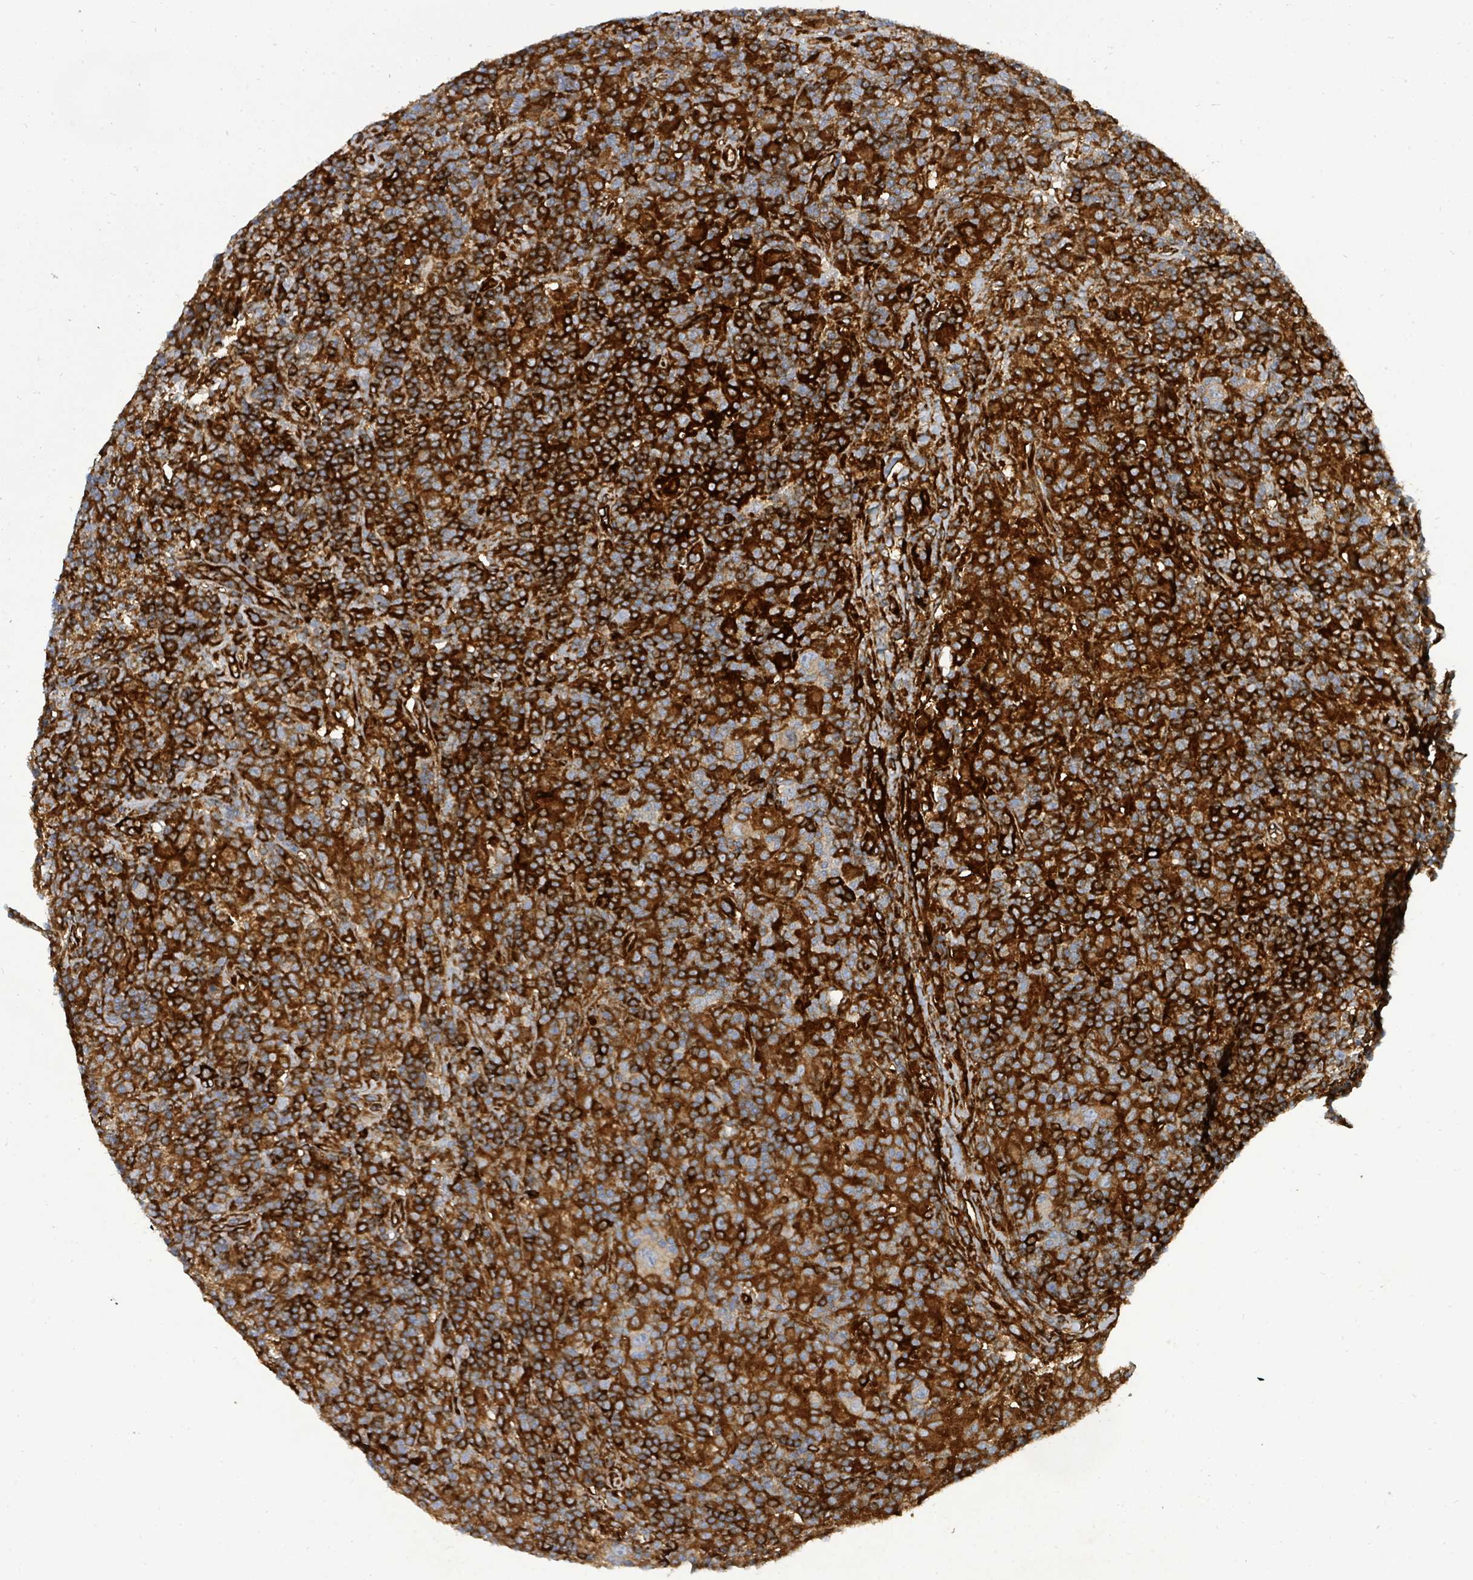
{"staining": {"intensity": "moderate", "quantity": ">75%", "location": "cytoplasmic/membranous"}, "tissue": "lymphoma", "cell_type": "Tumor cells", "image_type": "cancer", "snomed": [{"axis": "morphology", "description": "Hodgkin's disease, NOS"}, {"axis": "topography", "description": "Lymph node"}], "caption": "Immunohistochemistry (IHC) (DAB) staining of lymphoma displays moderate cytoplasmic/membranous protein positivity in about >75% of tumor cells.", "gene": "IFIT1", "patient": {"sex": "male", "age": 70}}